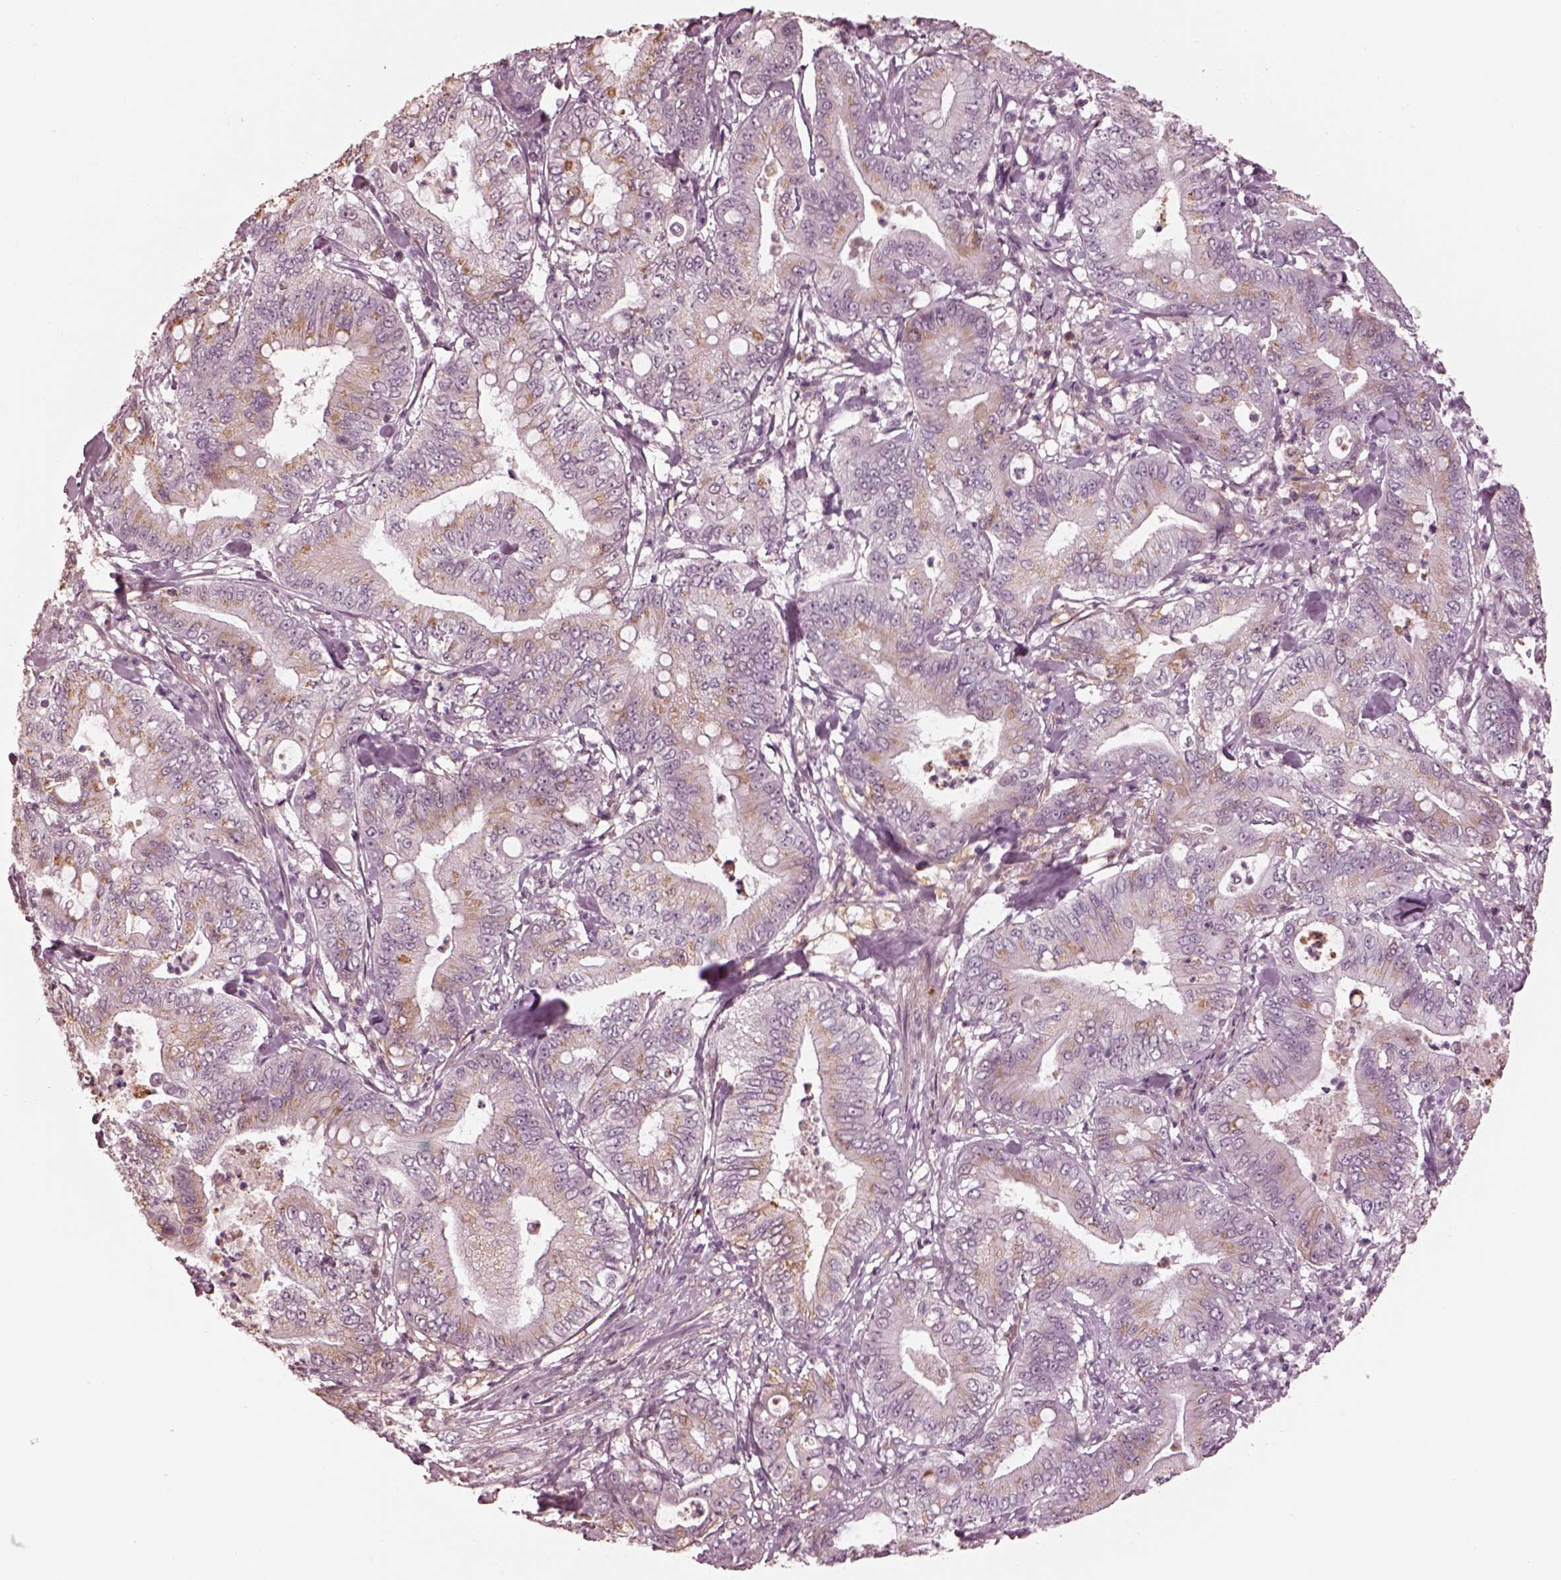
{"staining": {"intensity": "moderate", "quantity": "<25%", "location": "cytoplasmic/membranous"}, "tissue": "pancreatic cancer", "cell_type": "Tumor cells", "image_type": "cancer", "snomed": [{"axis": "morphology", "description": "Adenocarcinoma, NOS"}, {"axis": "topography", "description": "Pancreas"}], "caption": "Pancreatic cancer stained with immunohistochemistry demonstrates moderate cytoplasmic/membranous expression in approximately <25% of tumor cells.", "gene": "KCNA2", "patient": {"sex": "male", "age": 71}}